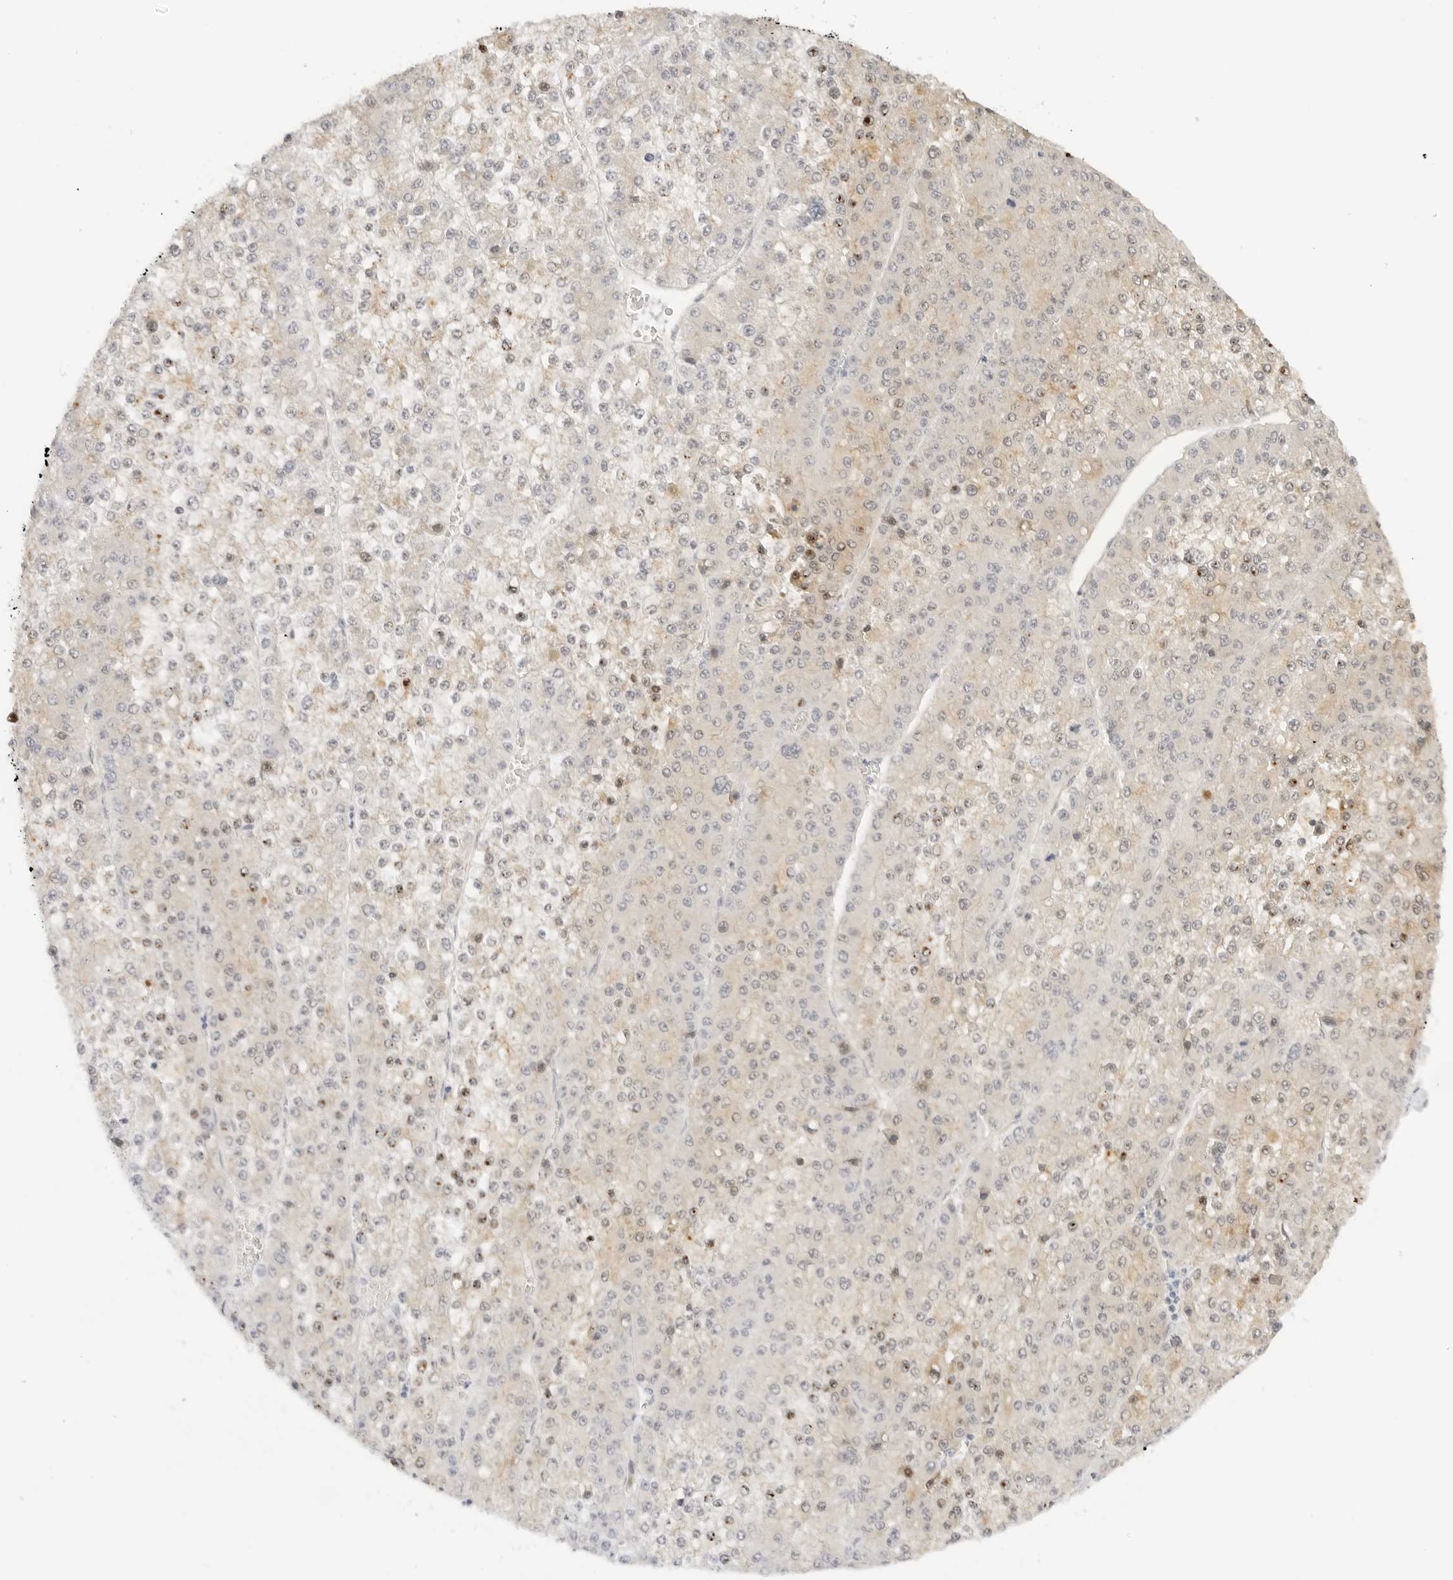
{"staining": {"intensity": "moderate", "quantity": "<25%", "location": "nuclear"}, "tissue": "liver cancer", "cell_type": "Tumor cells", "image_type": "cancer", "snomed": [{"axis": "morphology", "description": "Carcinoma, Hepatocellular, NOS"}, {"axis": "topography", "description": "Liver"}], "caption": "High-power microscopy captured an immunohistochemistry micrograph of liver cancer (hepatocellular carcinoma), revealing moderate nuclear positivity in about <25% of tumor cells. (Brightfield microscopy of DAB IHC at high magnification).", "gene": "PCDH19", "patient": {"sex": "female", "age": 73}}